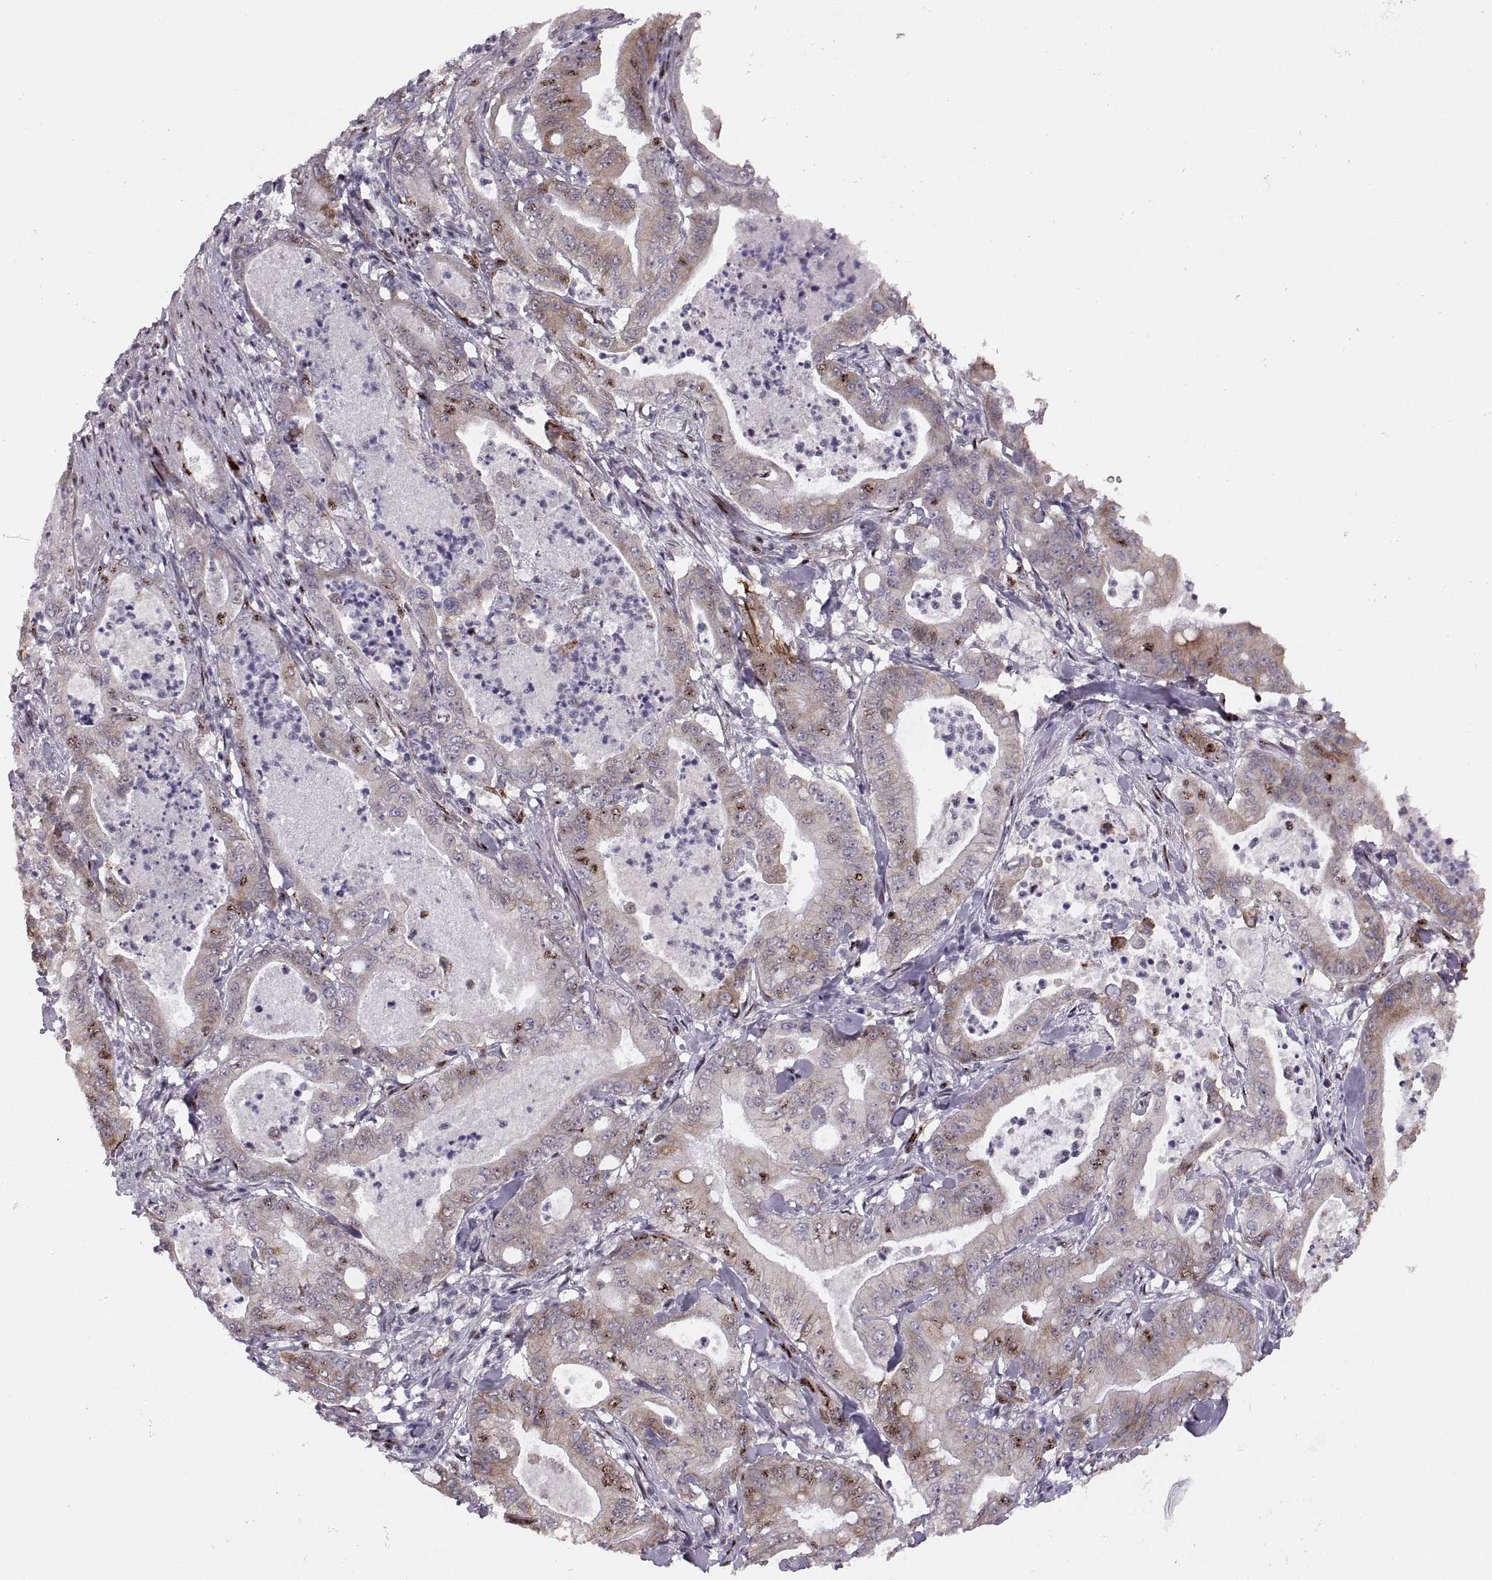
{"staining": {"intensity": "strong", "quantity": "<25%", "location": "nuclear"}, "tissue": "pancreatic cancer", "cell_type": "Tumor cells", "image_type": "cancer", "snomed": [{"axis": "morphology", "description": "Adenocarcinoma, NOS"}, {"axis": "topography", "description": "Pancreas"}], "caption": "Protein expression analysis of pancreatic cancer (adenocarcinoma) reveals strong nuclear positivity in about <25% of tumor cells.", "gene": "ZCCHC17", "patient": {"sex": "male", "age": 71}}